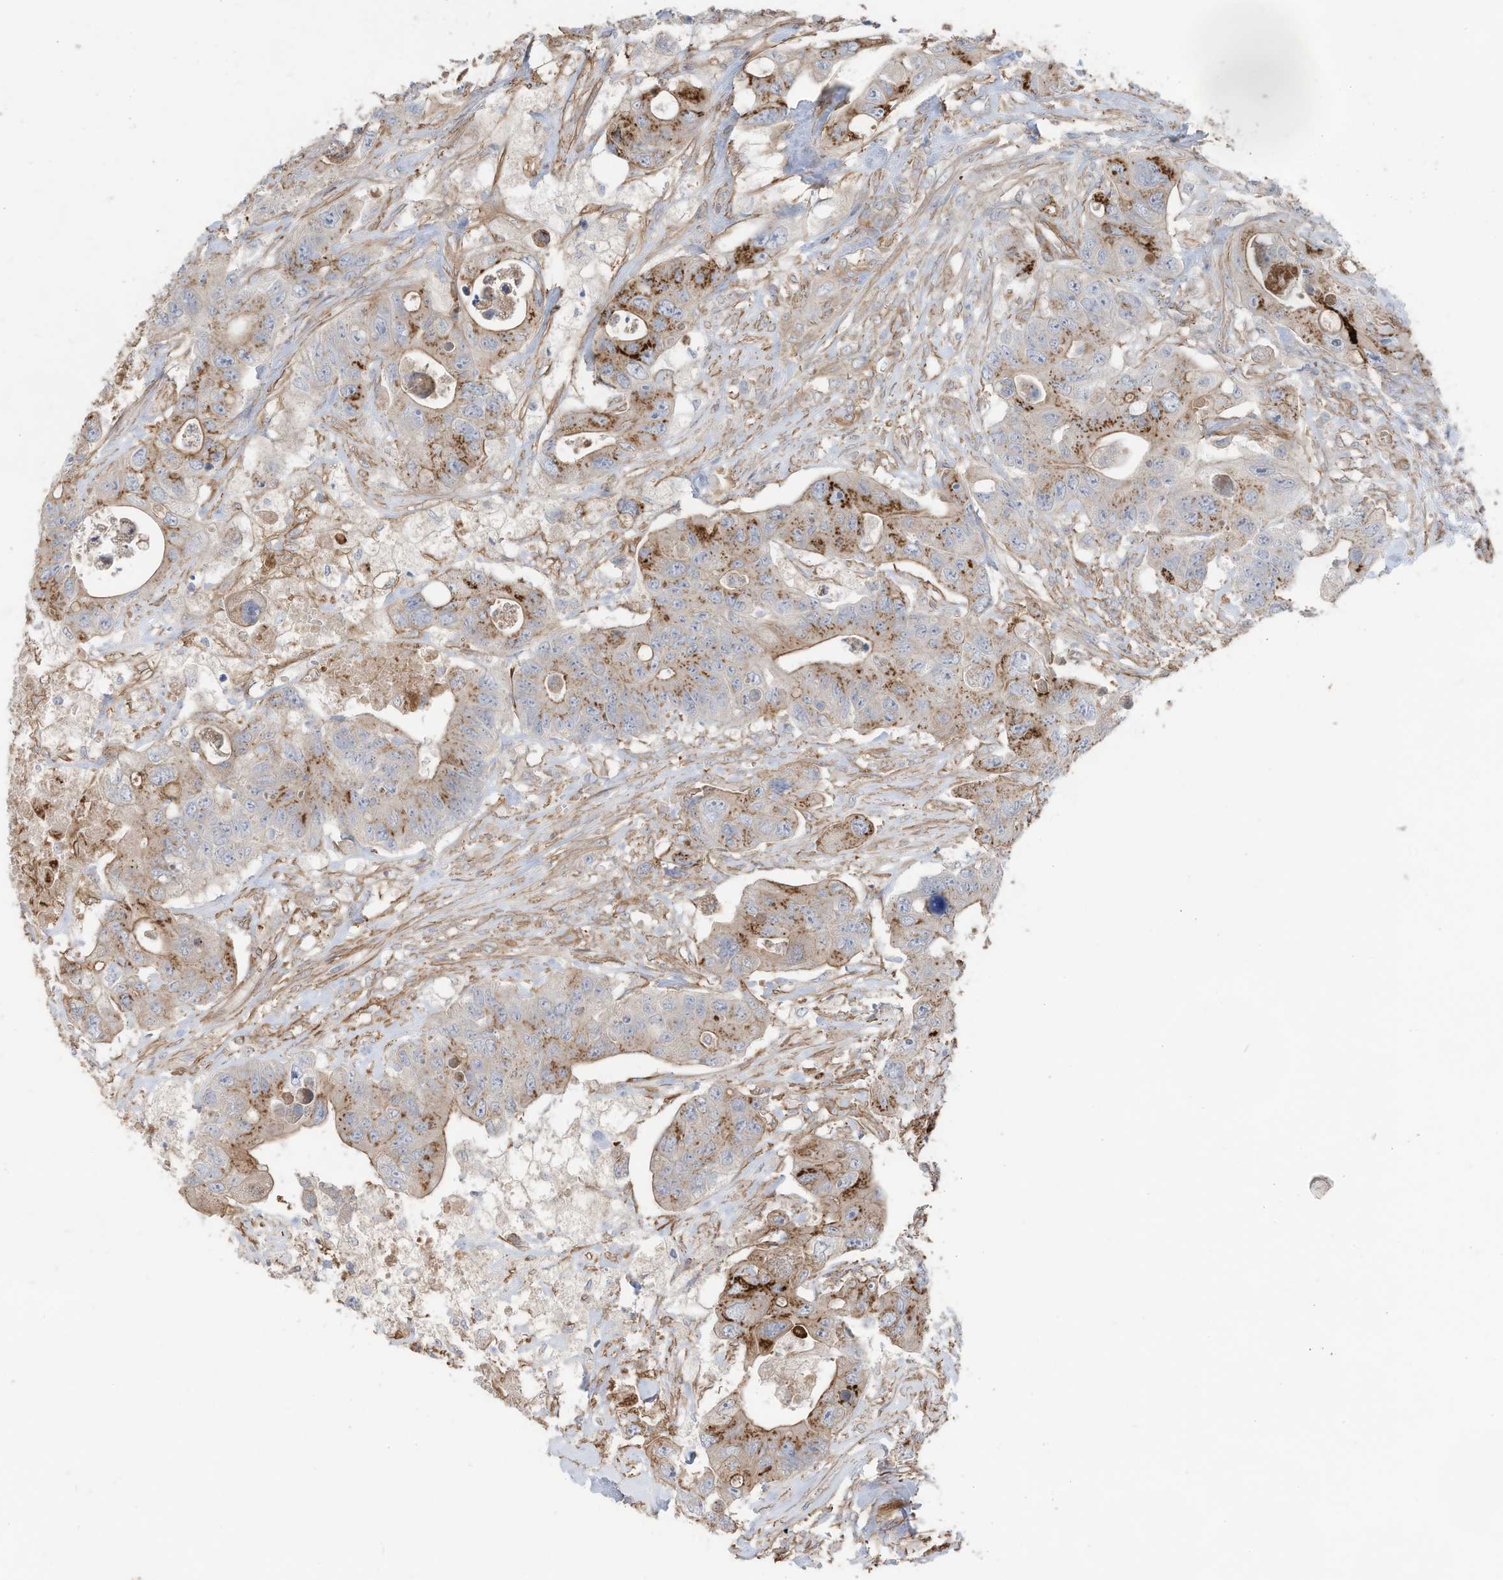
{"staining": {"intensity": "moderate", "quantity": ">75%", "location": "cytoplasmic/membranous"}, "tissue": "colorectal cancer", "cell_type": "Tumor cells", "image_type": "cancer", "snomed": [{"axis": "morphology", "description": "Adenocarcinoma, NOS"}, {"axis": "topography", "description": "Colon"}], "caption": "IHC photomicrograph of human adenocarcinoma (colorectal) stained for a protein (brown), which reveals medium levels of moderate cytoplasmic/membranous expression in approximately >75% of tumor cells.", "gene": "SLC17A7", "patient": {"sex": "female", "age": 46}}